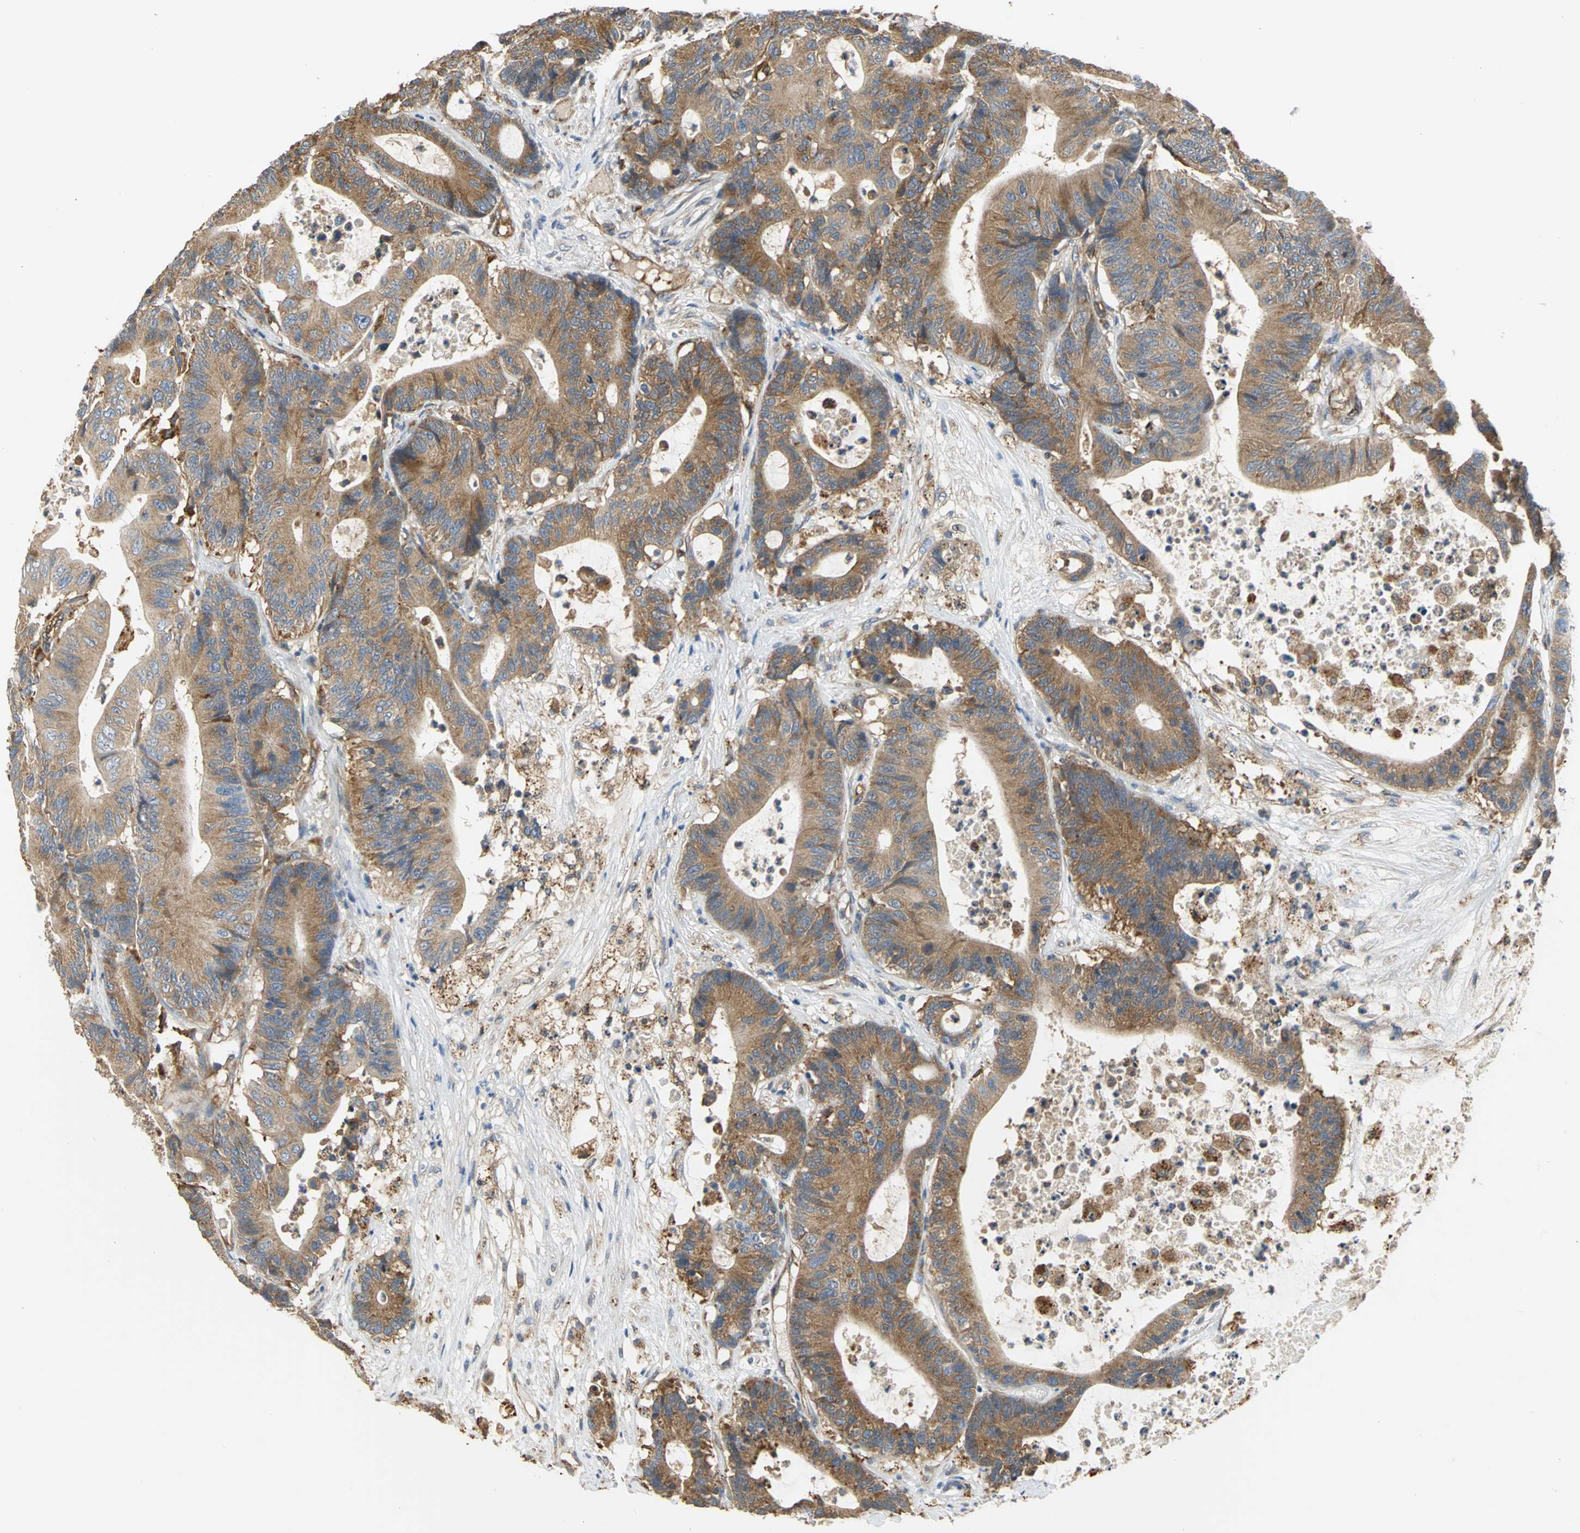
{"staining": {"intensity": "moderate", "quantity": ">75%", "location": "cytoplasmic/membranous"}, "tissue": "colorectal cancer", "cell_type": "Tumor cells", "image_type": "cancer", "snomed": [{"axis": "morphology", "description": "Adenocarcinoma, NOS"}, {"axis": "topography", "description": "Colon"}], "caption": "About >75% of tumor cells in colorectal cancer (adenocarcinoma) reveal moderate cytoplasmic/membranous protein positivity as visualized by brown immunohistochemical staining.", "gene": "DIAPH2", "patient": {"sex": "female", "age": 84}}